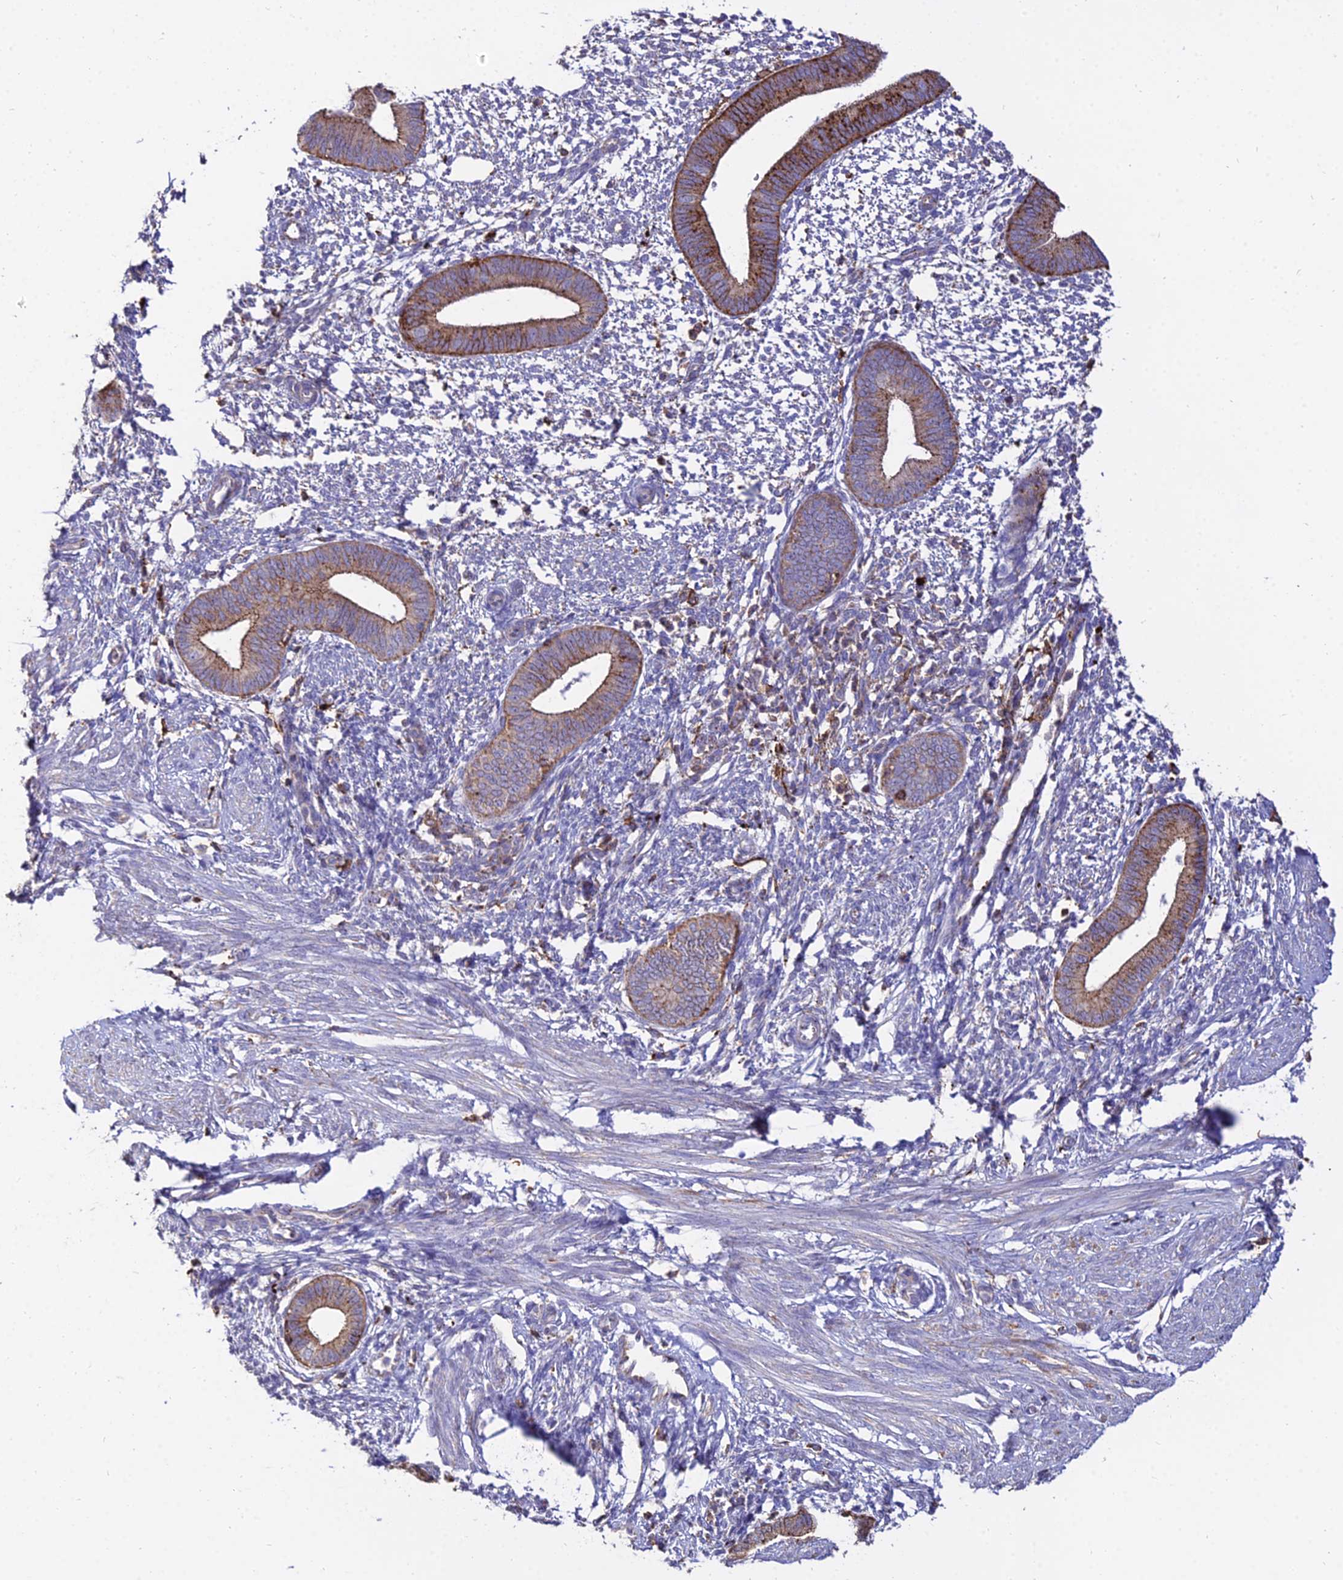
{"staining": {"intensity": "negative", "quantity": "none", "location": "none"}, "tissue": "endometrium", "cell_type": "Cells in endometrial stroma", "image_type": "normal", "snomed": [{"axis": "morphology", "description": "Normal tissue, NOS"}, {"axis": "topography", "description": "Endometrium"}], "caption": "Immunohistochemical staining of benign human endometrium displays no significant expression in cells in endometrial stroma. The staining is performed using DAB (3,3'-diaminobenzidine) brown chromogen with nuclei counter-stained in using hematoxylin.", "gene": "PNLIPRP3", "patient": {"sex": "female", "age": 46}}